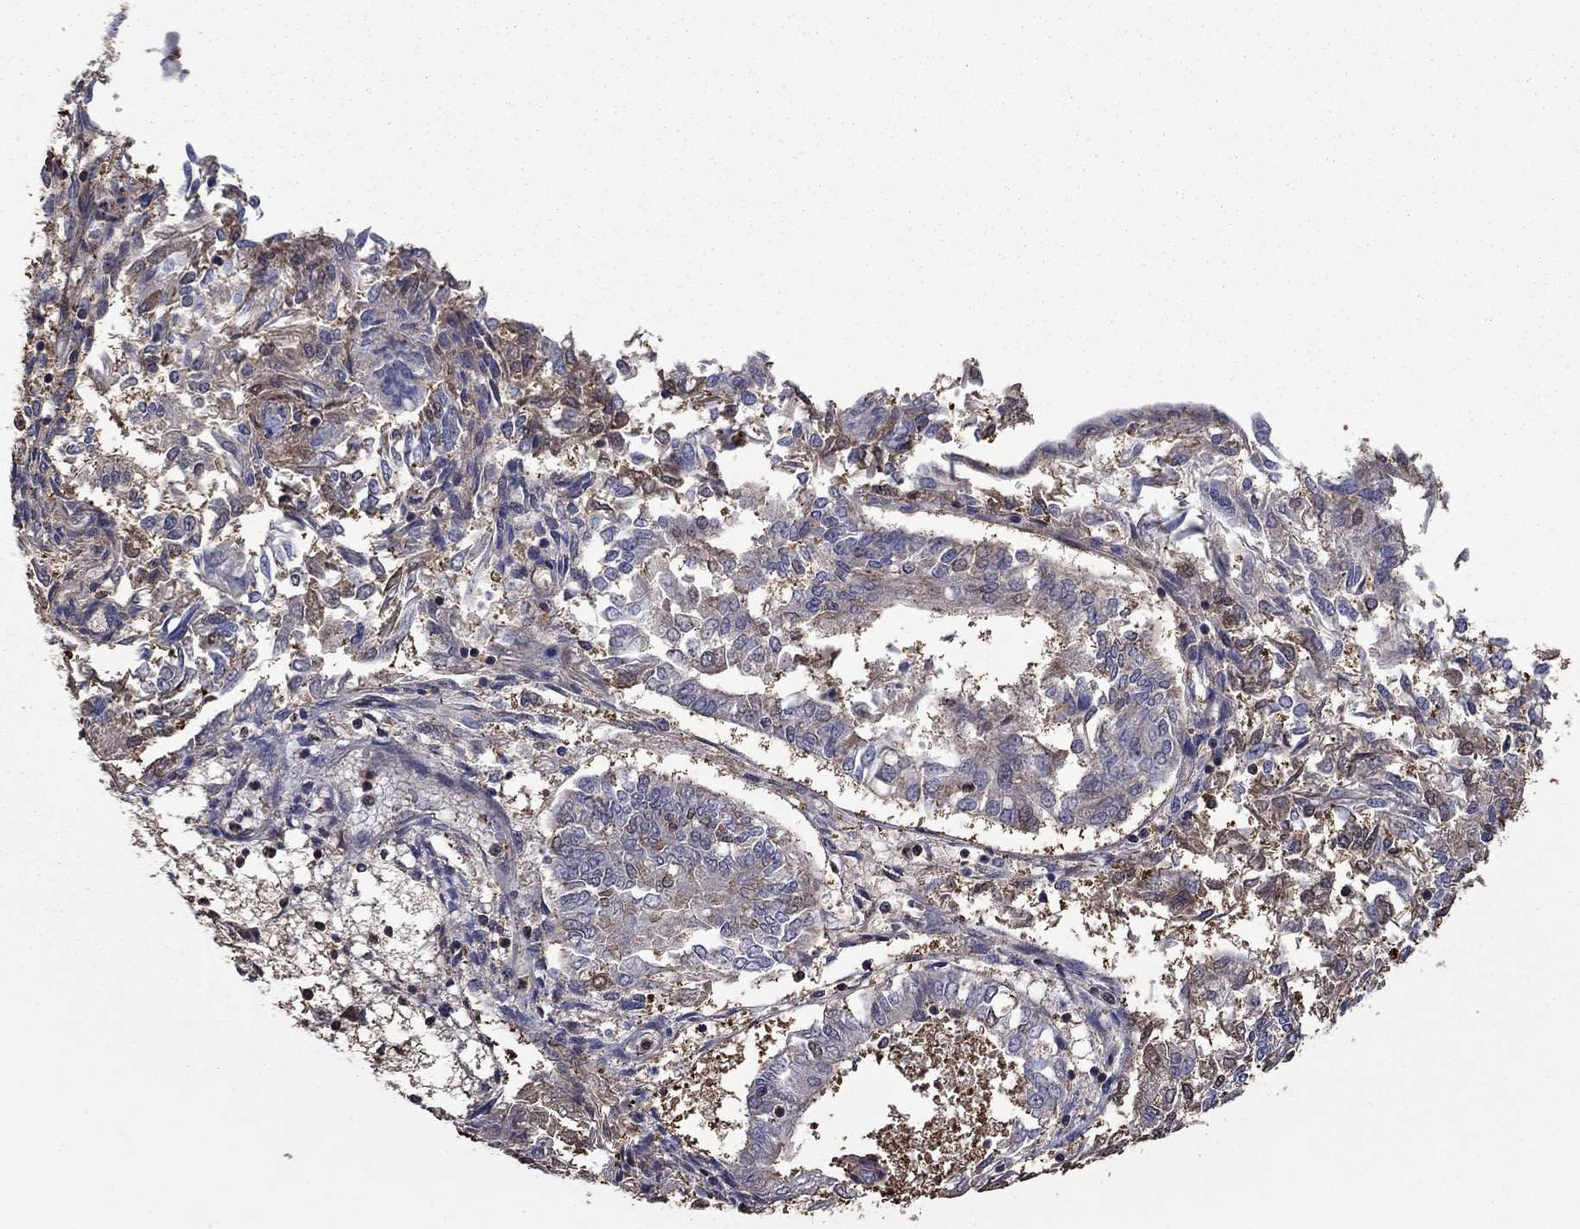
{"staining": {"intensity": "negative", "quantity": "none", "location": "none"}, "tissue": "endometrial cancer", "cell_type": "Tumor cells", "image_type": "cancer", "snomed": [{"axis": "morphology", "description": "Adenocarcinoma, NOS"}, {"axis": "topography", "description": "Endometrium"}], "caption": "Photomicrograph shows no protein positivity in tumor cells of adenocarcinoma (endometrial) tissue.", "gene": "DVL1", "patient": {"sex": "female", "age": 58}}